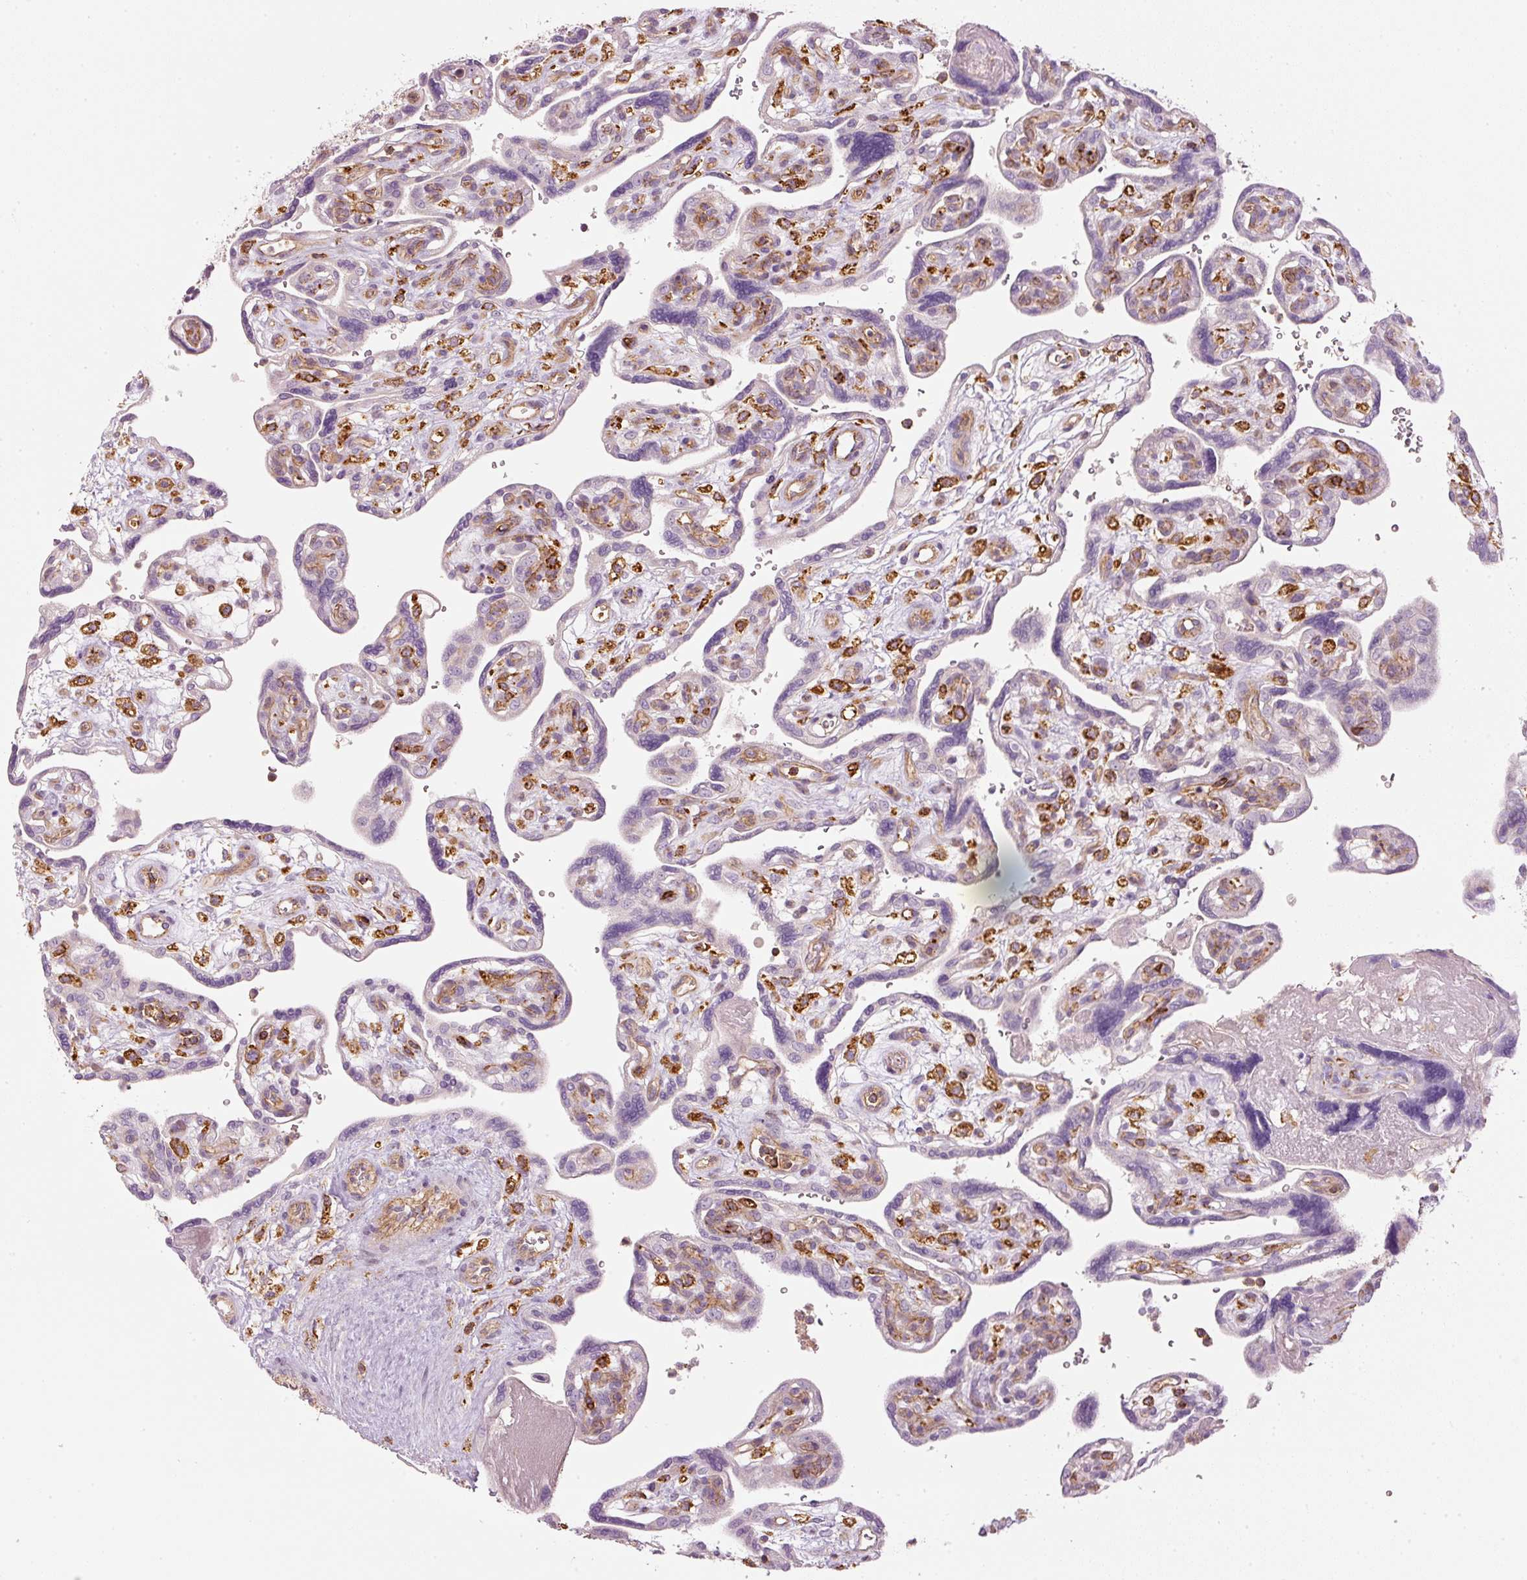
{"staining": {"intensity": "negative", "quantity": "none", "location": "none"}, "tissue": "placenta", "cell_type": "Decidual cells", "image_type": "normal", "snomed": [{"axis": "morphology", "description": "Normal tissue, NOS"}, {"axis": "topography", "description": "Placenta"}], "caption": "Immunohistochemistry (IHC) photomicrograph of benign placenta: placenta stained with DAB shows no significant protein expression in decidual cells.", "gene": "SIPA1", "patient": {"sex": "female", "age": 39}}